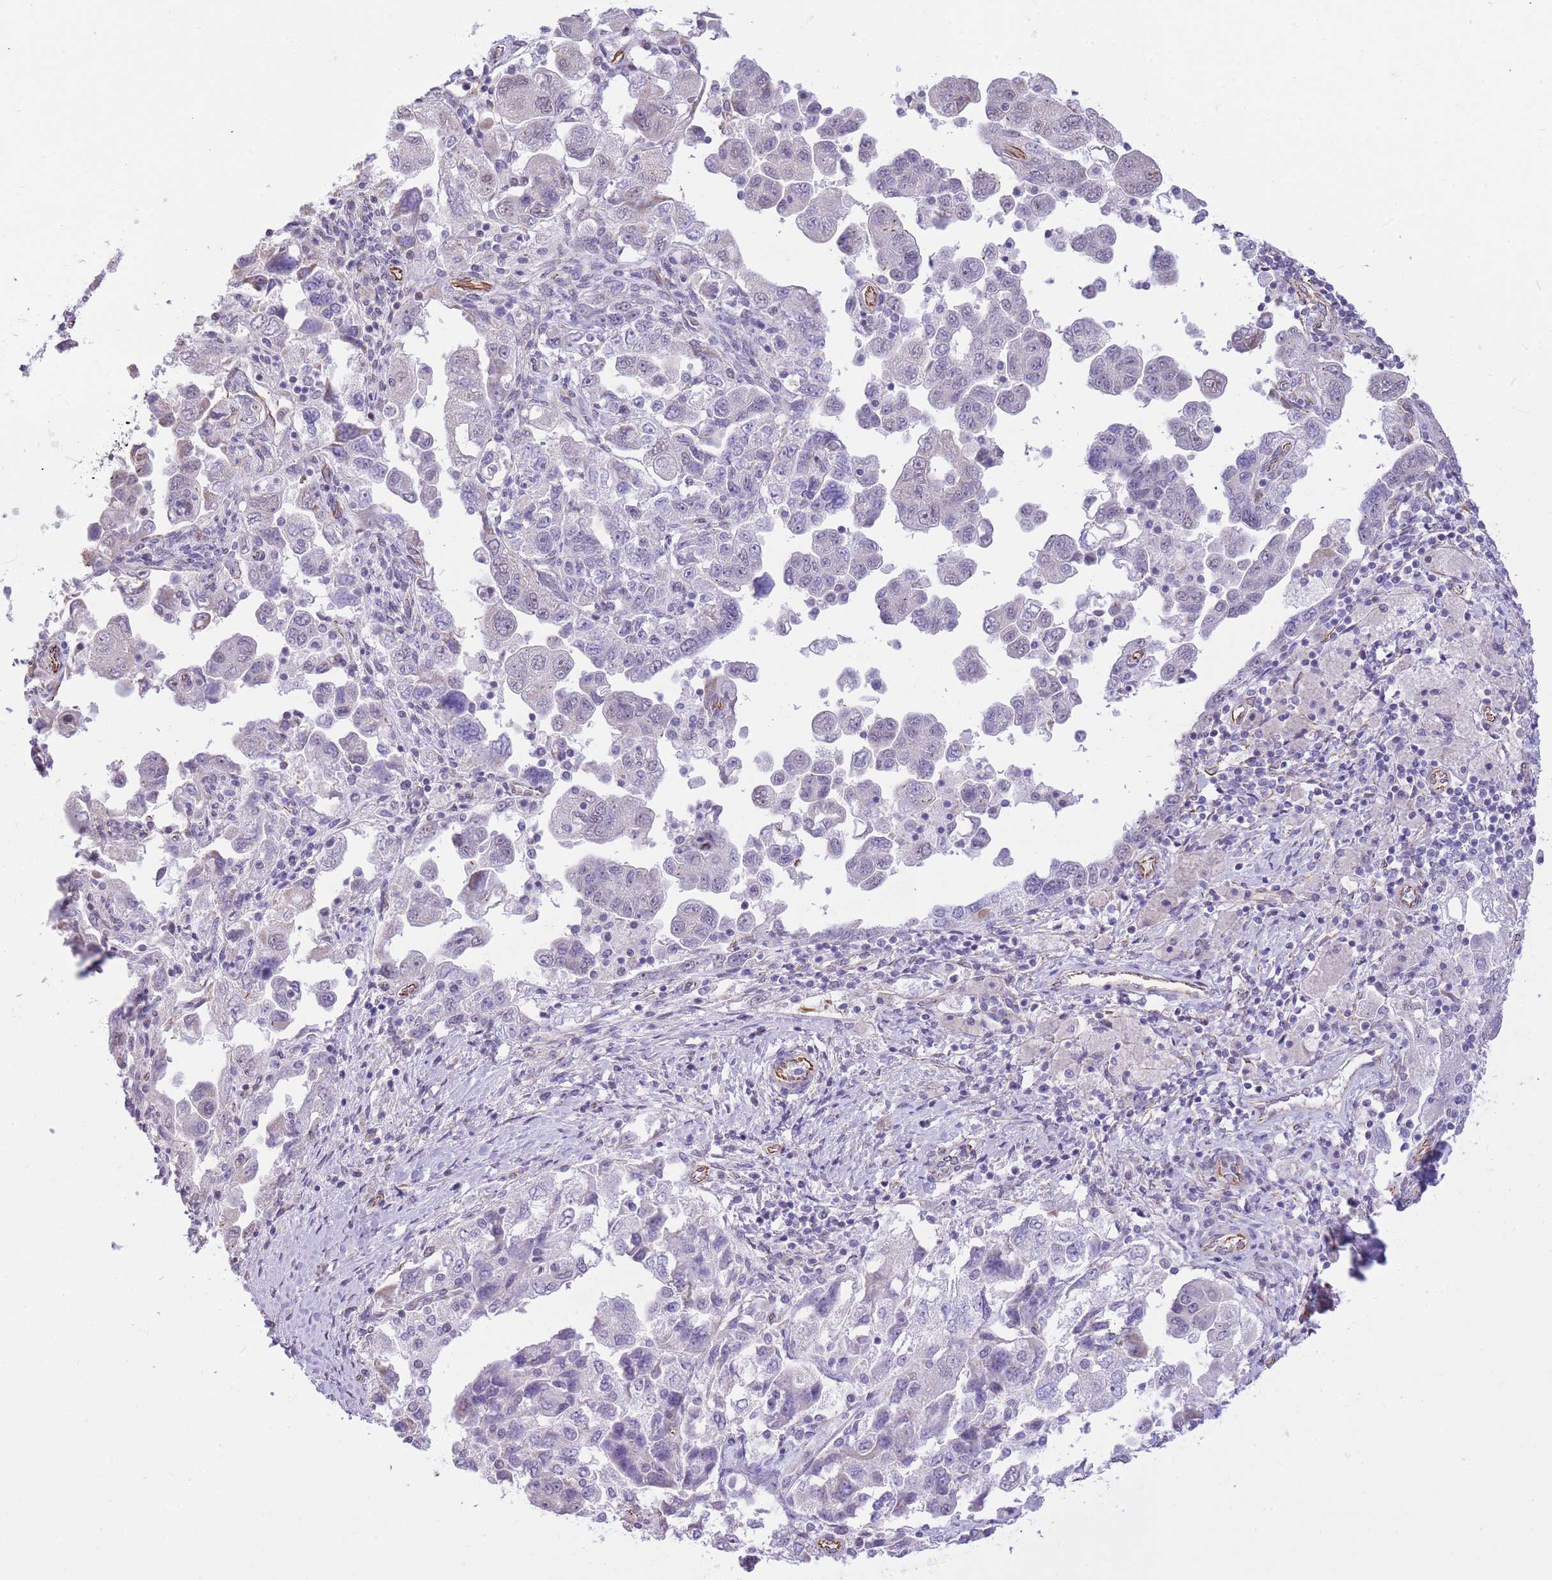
{"staining": {"intensity": "negative", "quantity": "none", "location": "none"}, "tissue": "ovarian cancer", "cell_type": "Tumor cells", "image_type": "cancer", "snomed": [{"axis": "morphology", "description": "Carcinoma, NOS"}, {"axis": "morphology", "description": "Cystadenocarcinoma, serous, NOS"}, {"axis": "topography", "description": "Ovary"}], "caption": "Human ovarian cancer stained for a protein using immunohistochemistry (IHC) exhibits no staining in tumor cells.", "gene": "PSG8", "patient": {"sex": "female", "age": 69}}